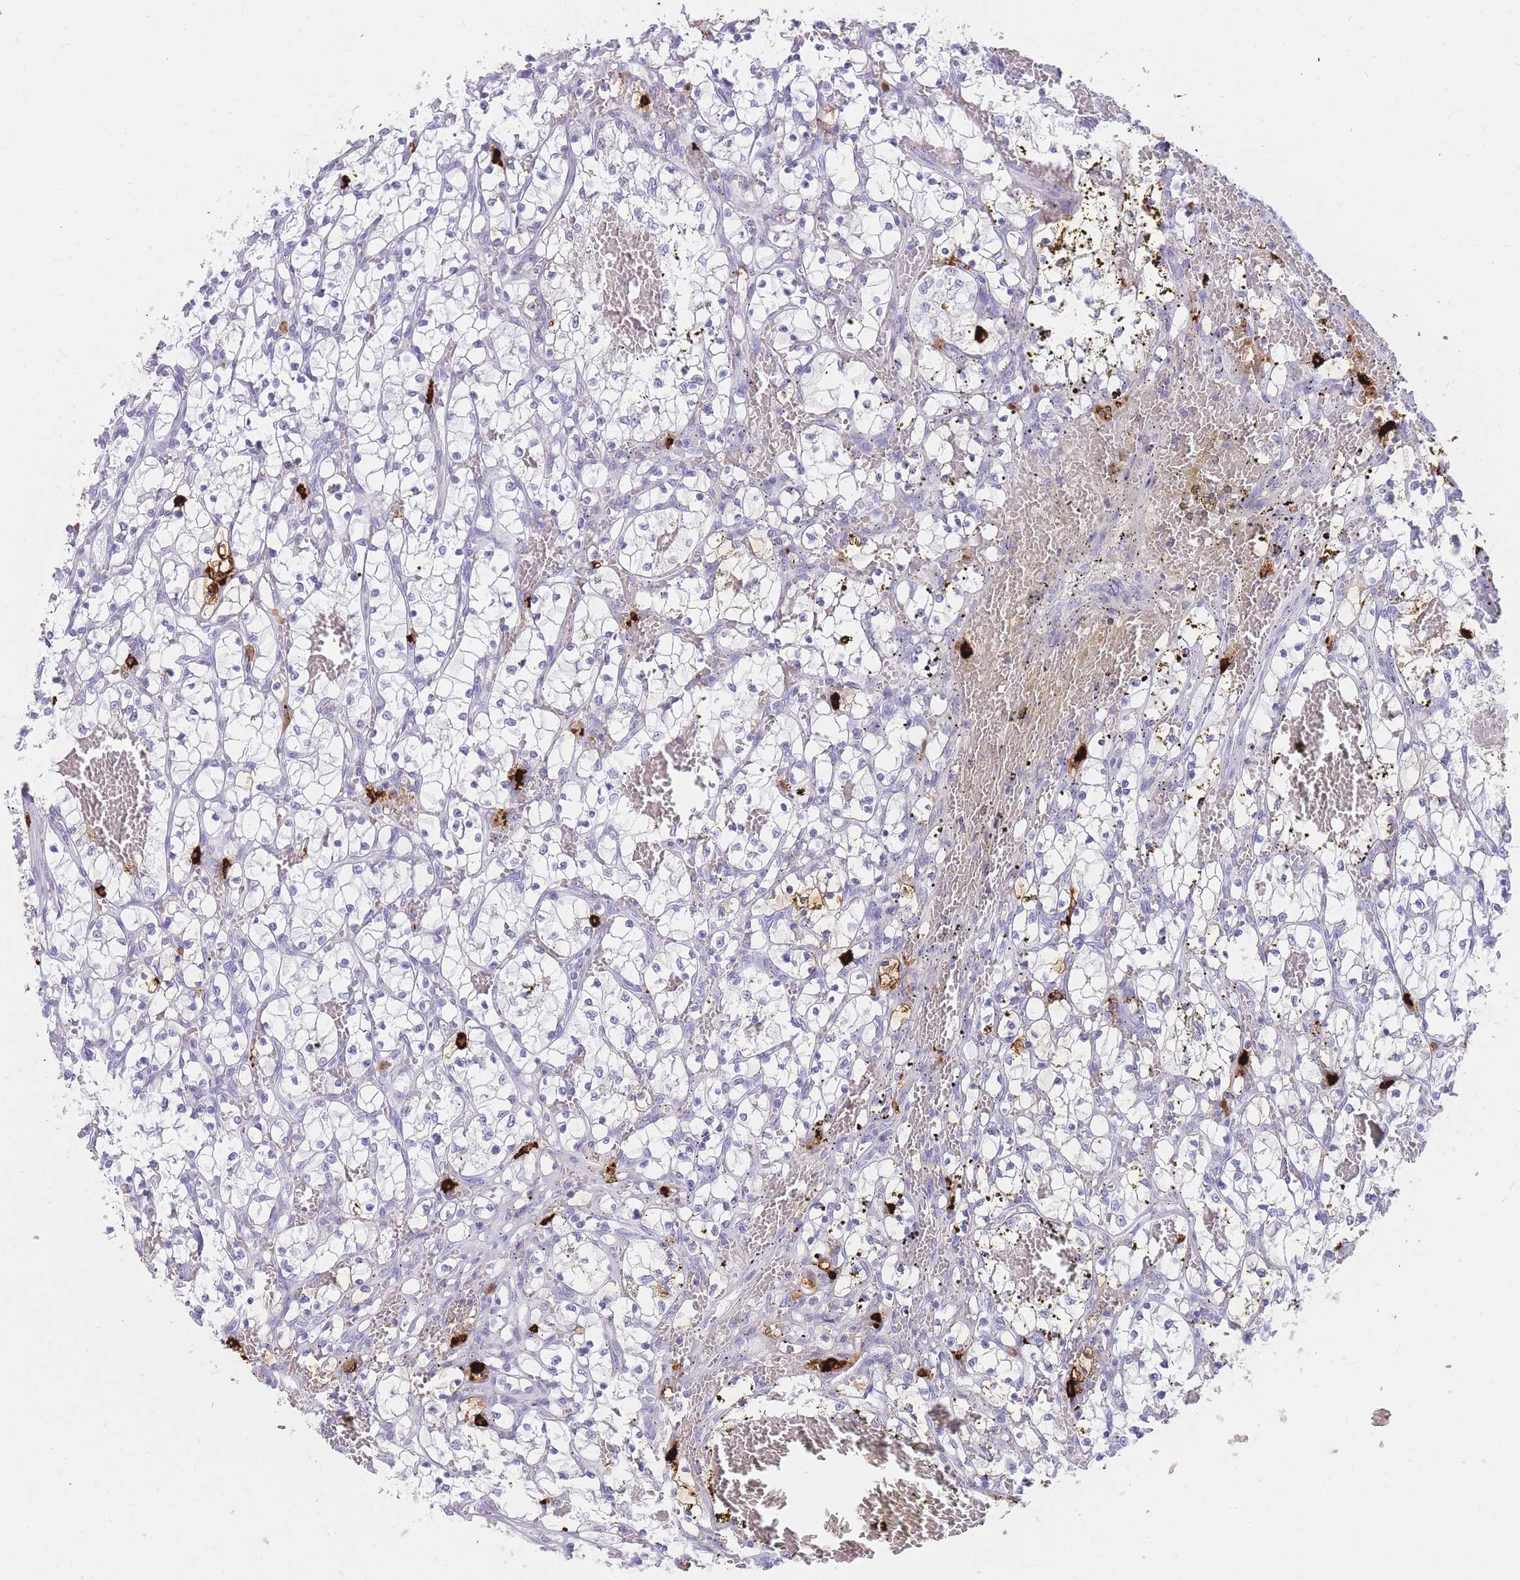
{"staining": {"intensity": "negative", "quantity": "none", "location": "none"}, "tissue": "renal cancer", "cell_type": "Tumor cells", "image_type": "cancer", "snomed": [{"axis": "morphology", "description": "Adenocarcinoma, NOS"}, {"axis": "topography", "description": "Kidney"}], "caption": "There is no significant staining in tumor cells of renal cancer. The staining is performed using DAB brown chromogen with nuclei counter-stained in using hematoxylin.", "gene": "TPSAB1", "patient": {"sex": "female", "age": 69}}